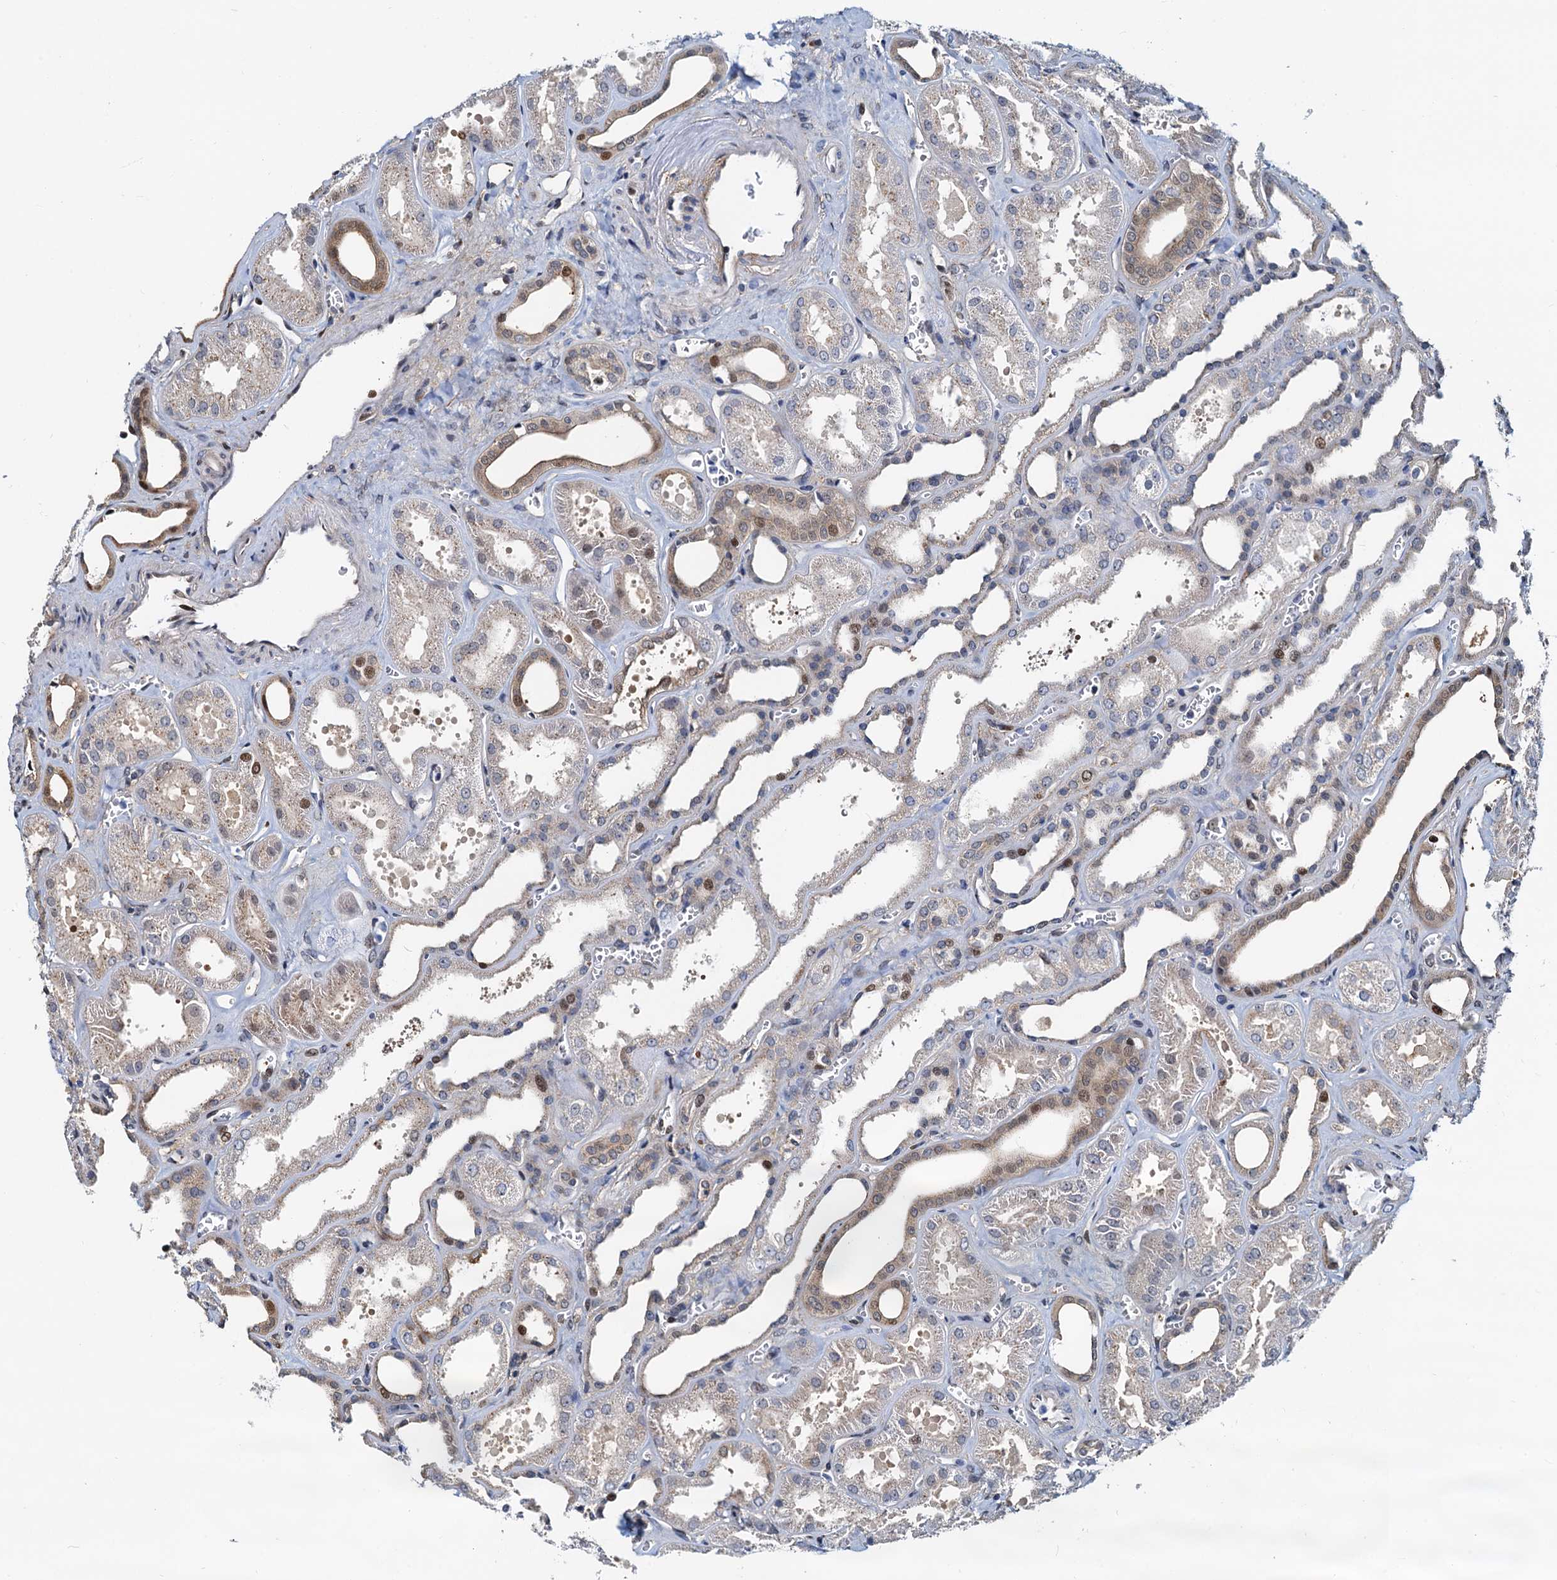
{"staining": {"intensity": "weak", "quantity": "<25%", "location": "nuclear"}, "tissue": "kidney", "cell_type": "Cells in glomeruli", "image_type": "normal", "snomed": [{"axis": "morphology", "description": "Normal tissue, NOS"}, {"axis": "morphology", "description": "Adenocarcinoma, NOS"}, {"axis": "topography", "description": "Kidney"}], "caption": "Immunohistochemical staining of unremarkable kidney demonstrates no significant staining in cells in glomeruli.", "gene": "PTGES3", "patient": {"sex": "female", "age": 68}}